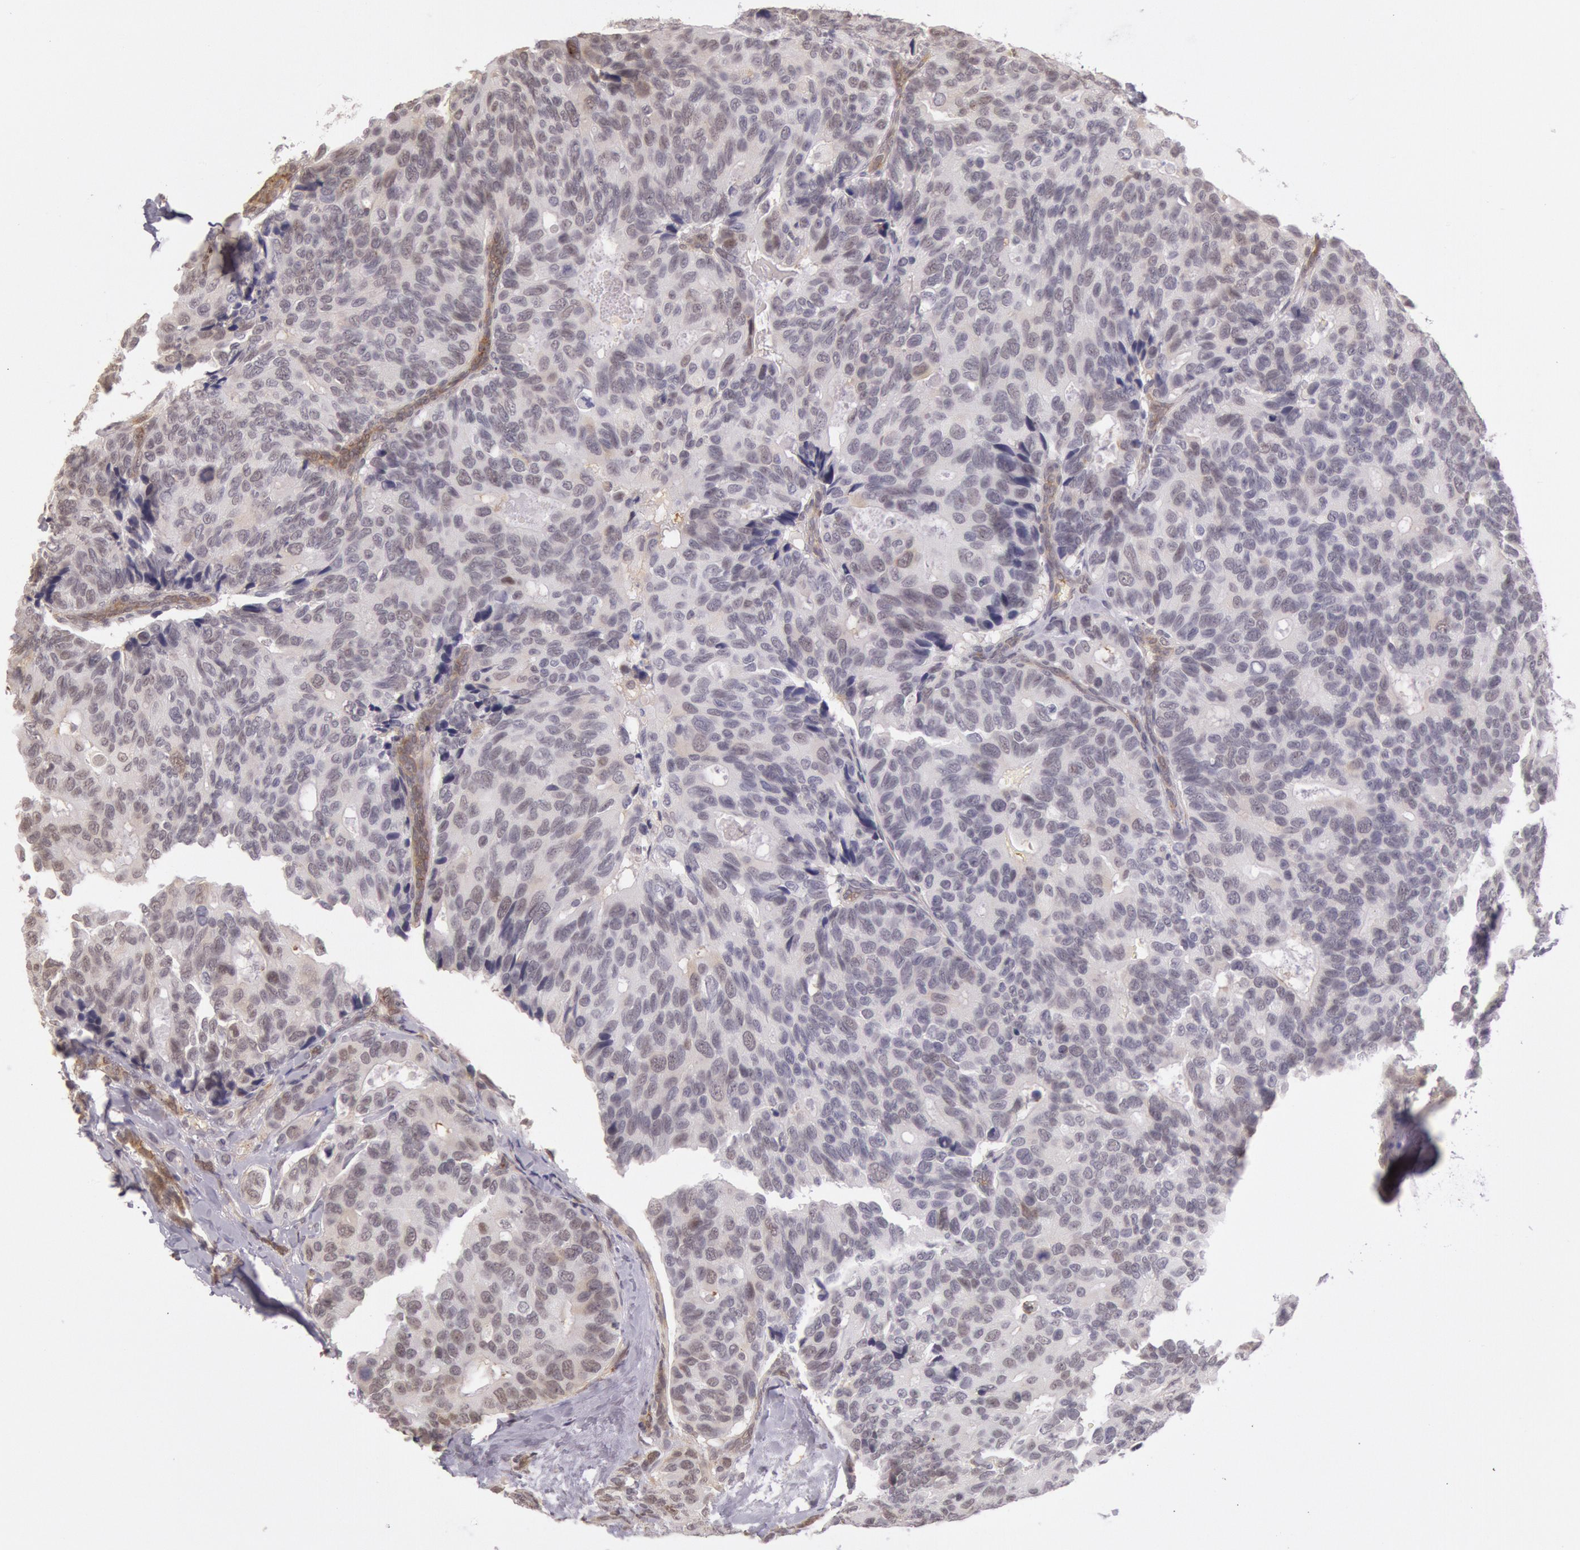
{"staining": {"intensity": "weak", "quantity": "<25%", "location": "nuclear"}, "tissue": "breast cancer", "cell_type": "Tumor cells", "image_type": "cancer", "snomed": [{"axis": "morphology", "description": "Duct carcinoma"}, {"axis": "topography", "description": "Breast"}], "caption": "High power microscopy histopathology image of an immunohistochemistry image of breast cancer (intraductal carcinoma), revealing no significant expression in tumor cells. Nuclei are stained in blue.", "gene": "HIF1A", "patient": {"sex": "female", "age": 69}}